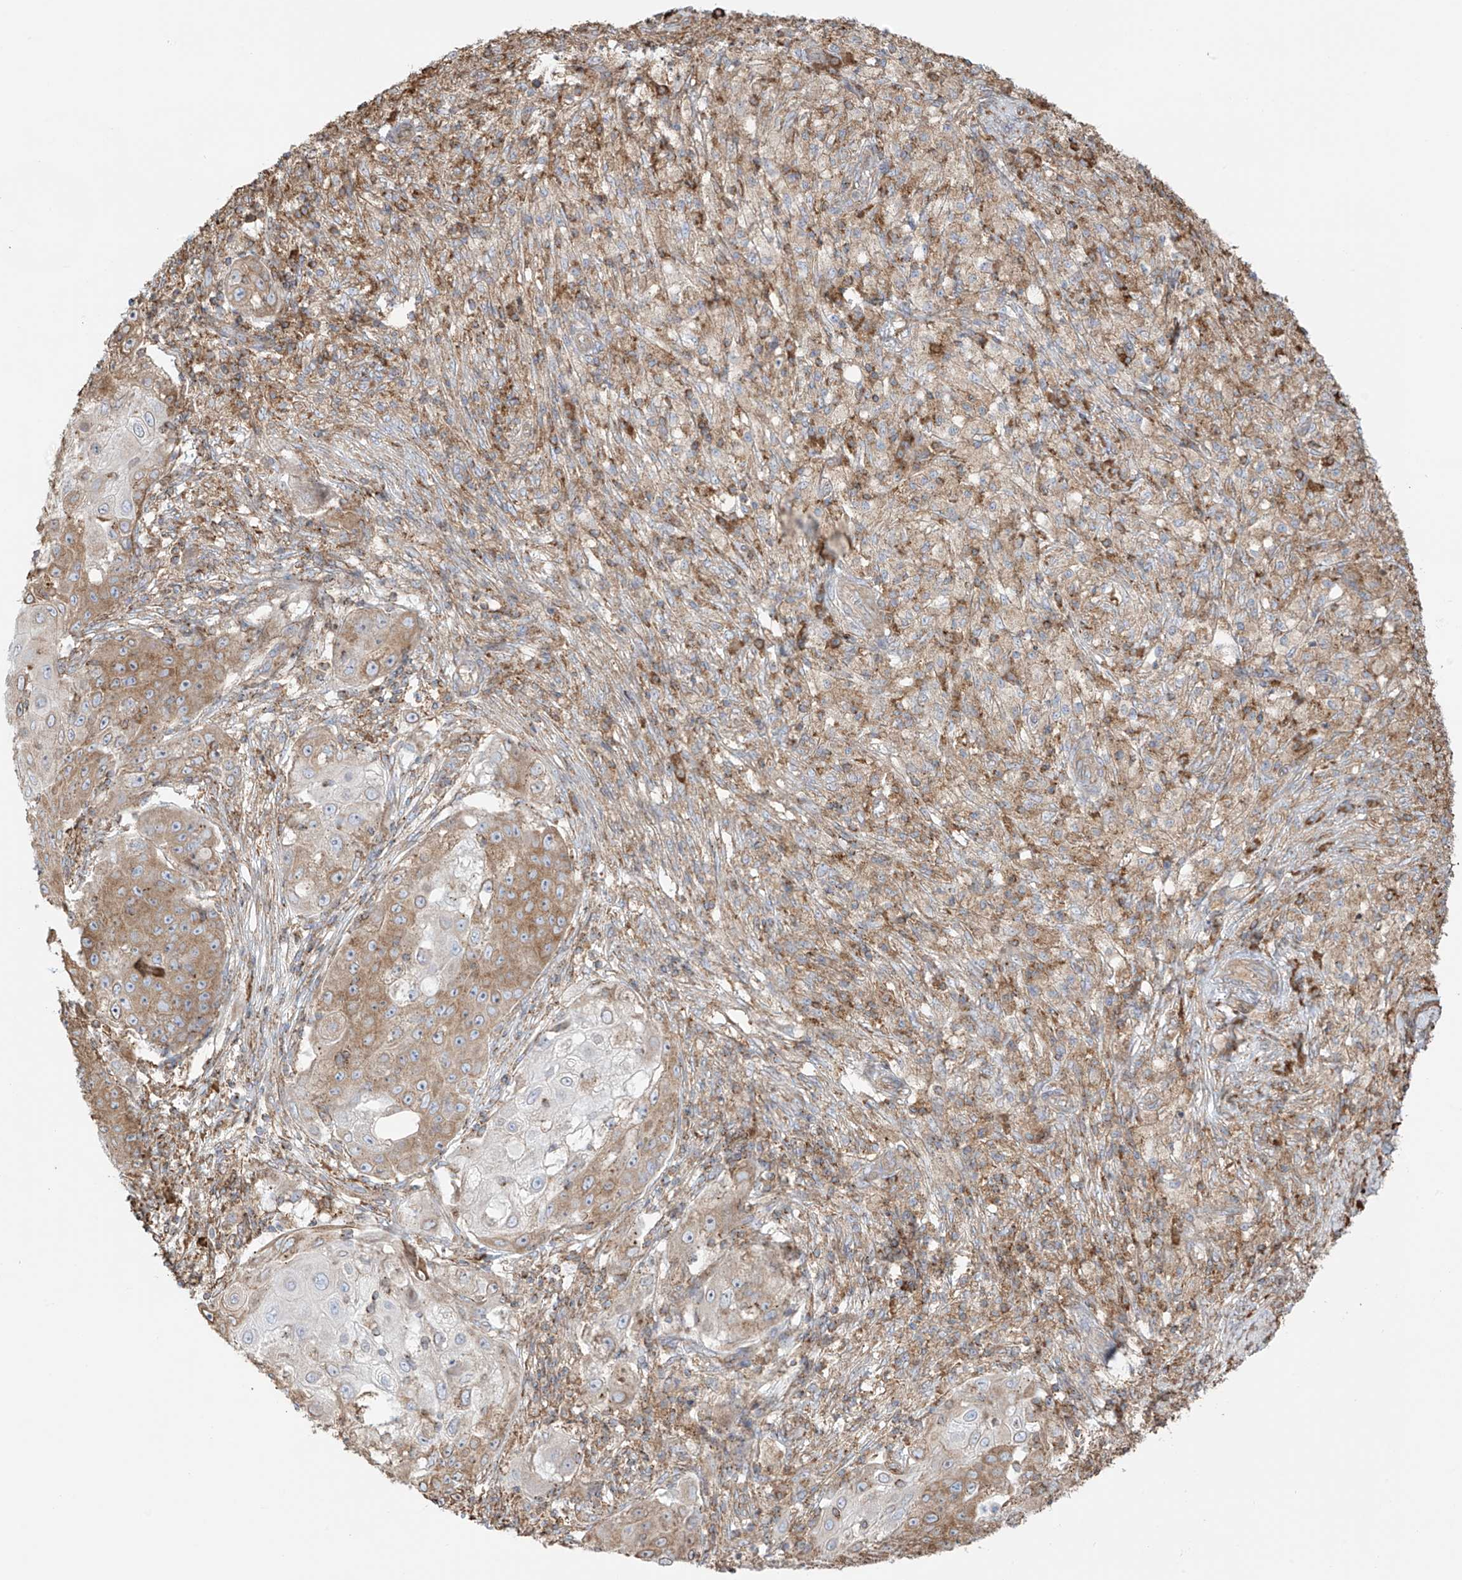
{"staining": {"intensity": "moderate", "quantity": ">75%", "location": "cytoplasmic/membranous"}, "tissue": "ovarian cancer", "cell_type": "Tumor cells", "image_type": "cancer", "snomed": [{"axis": "morphology", "description": "Carcinoma, endometroid"}, {"axis": "topography", "description": "Ovary"}], "caption": "Human ovarian endometroid carcinoma stained with a brown dye reveals moderate cytoplasmic/membranous positive positivity in approximately >75% of tumor cells.", "gene": "XKR3", "patient": {"sex": "female", "age": 42}}